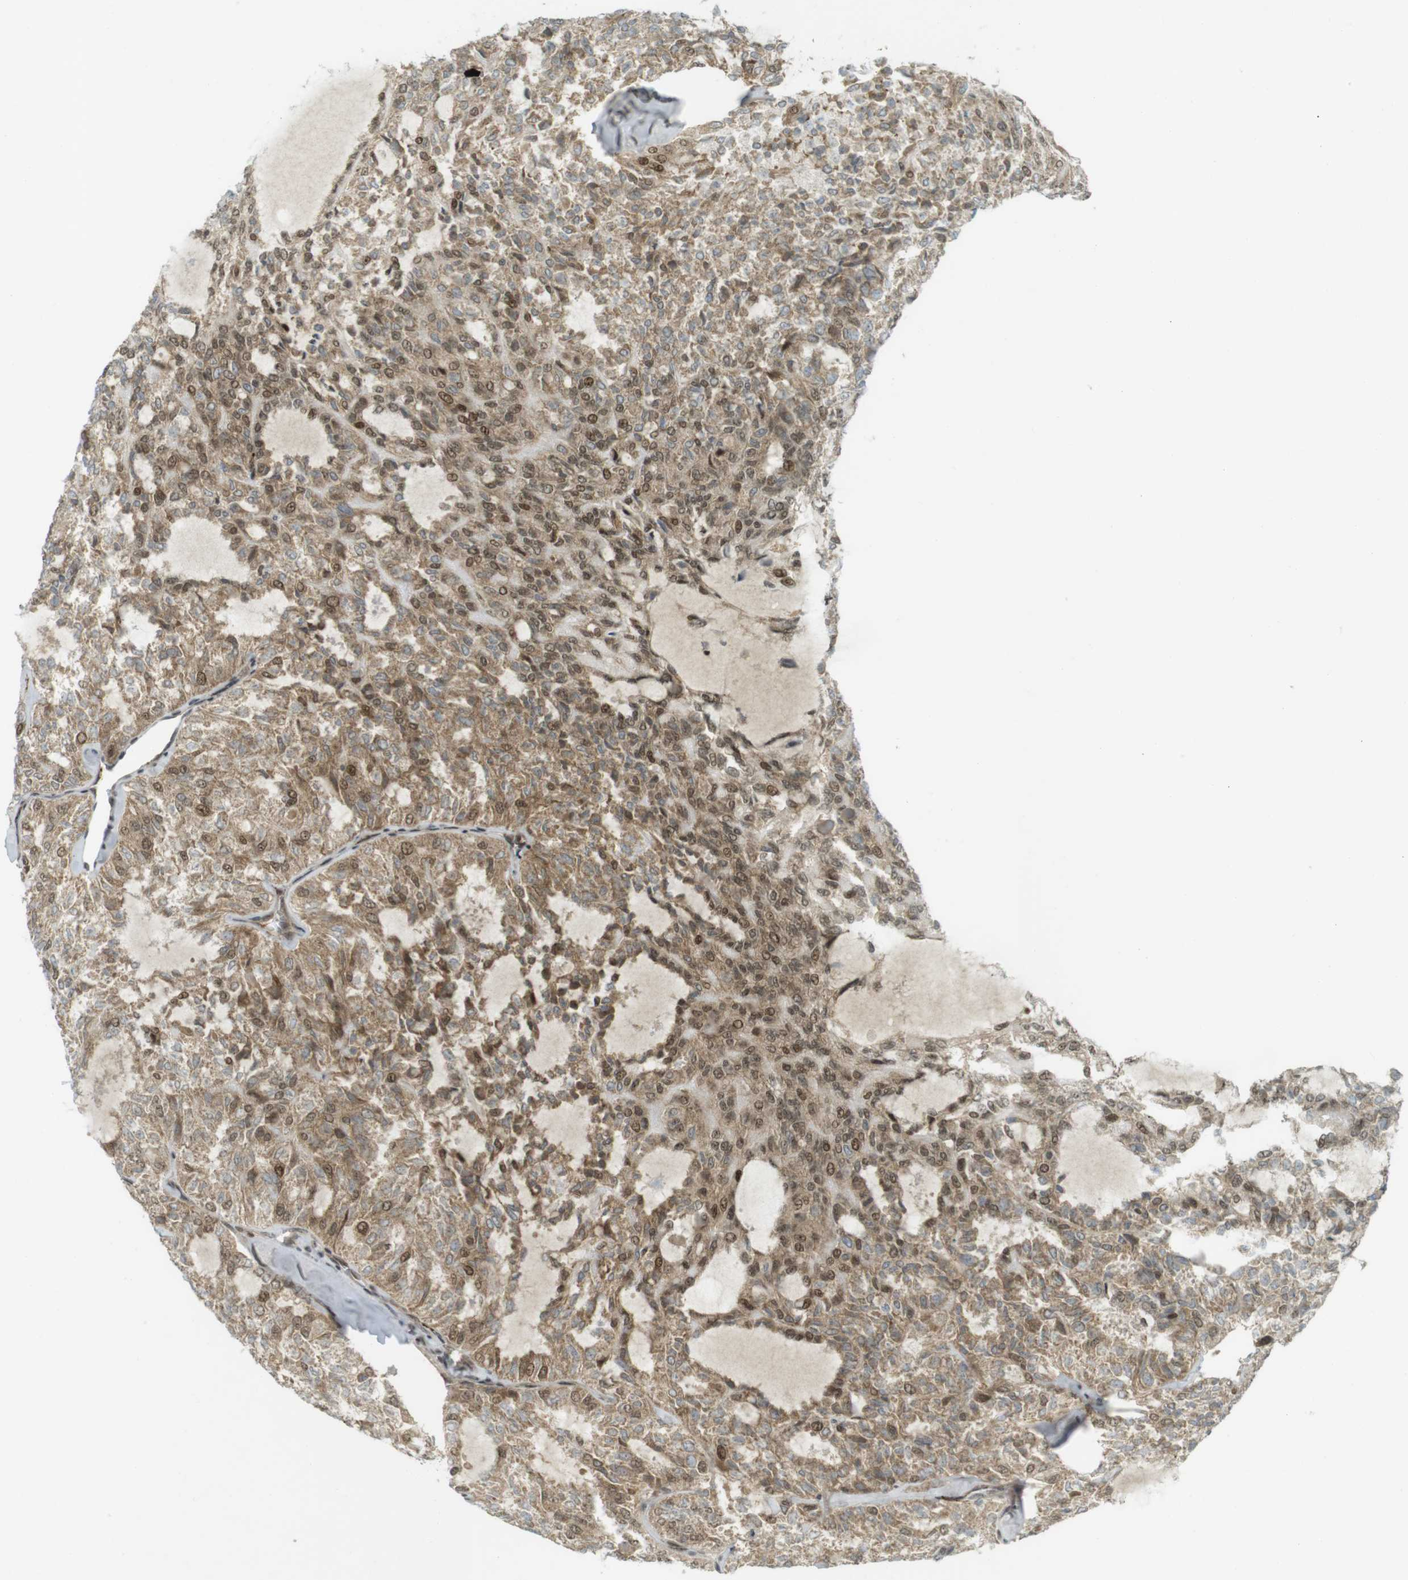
{"staining": {"intensity": "moderate", "quantity": ">75%", "location": "cytoplasmic/membranous,nuclear"}, "tissue": "thyroid cancer", "cell_type": "Tumor cells", "image_type": "cancer", "snomed": [{"axis": "morphology", "description": "Follicular adenoma carcinoma, NOS"}, {"axis": "topography", "description": "Thyroid gland"}], "caption": "A high-resolution photomicrograph shows IHC staining of thyroid follicular adenoma carcinoma, which shows moderate cytoplasmic/membranous and nuclear staining in about >75% of tumor cells.", "gene": "PPP1R13B", "patient": {"sex": "male", "age": 75}}